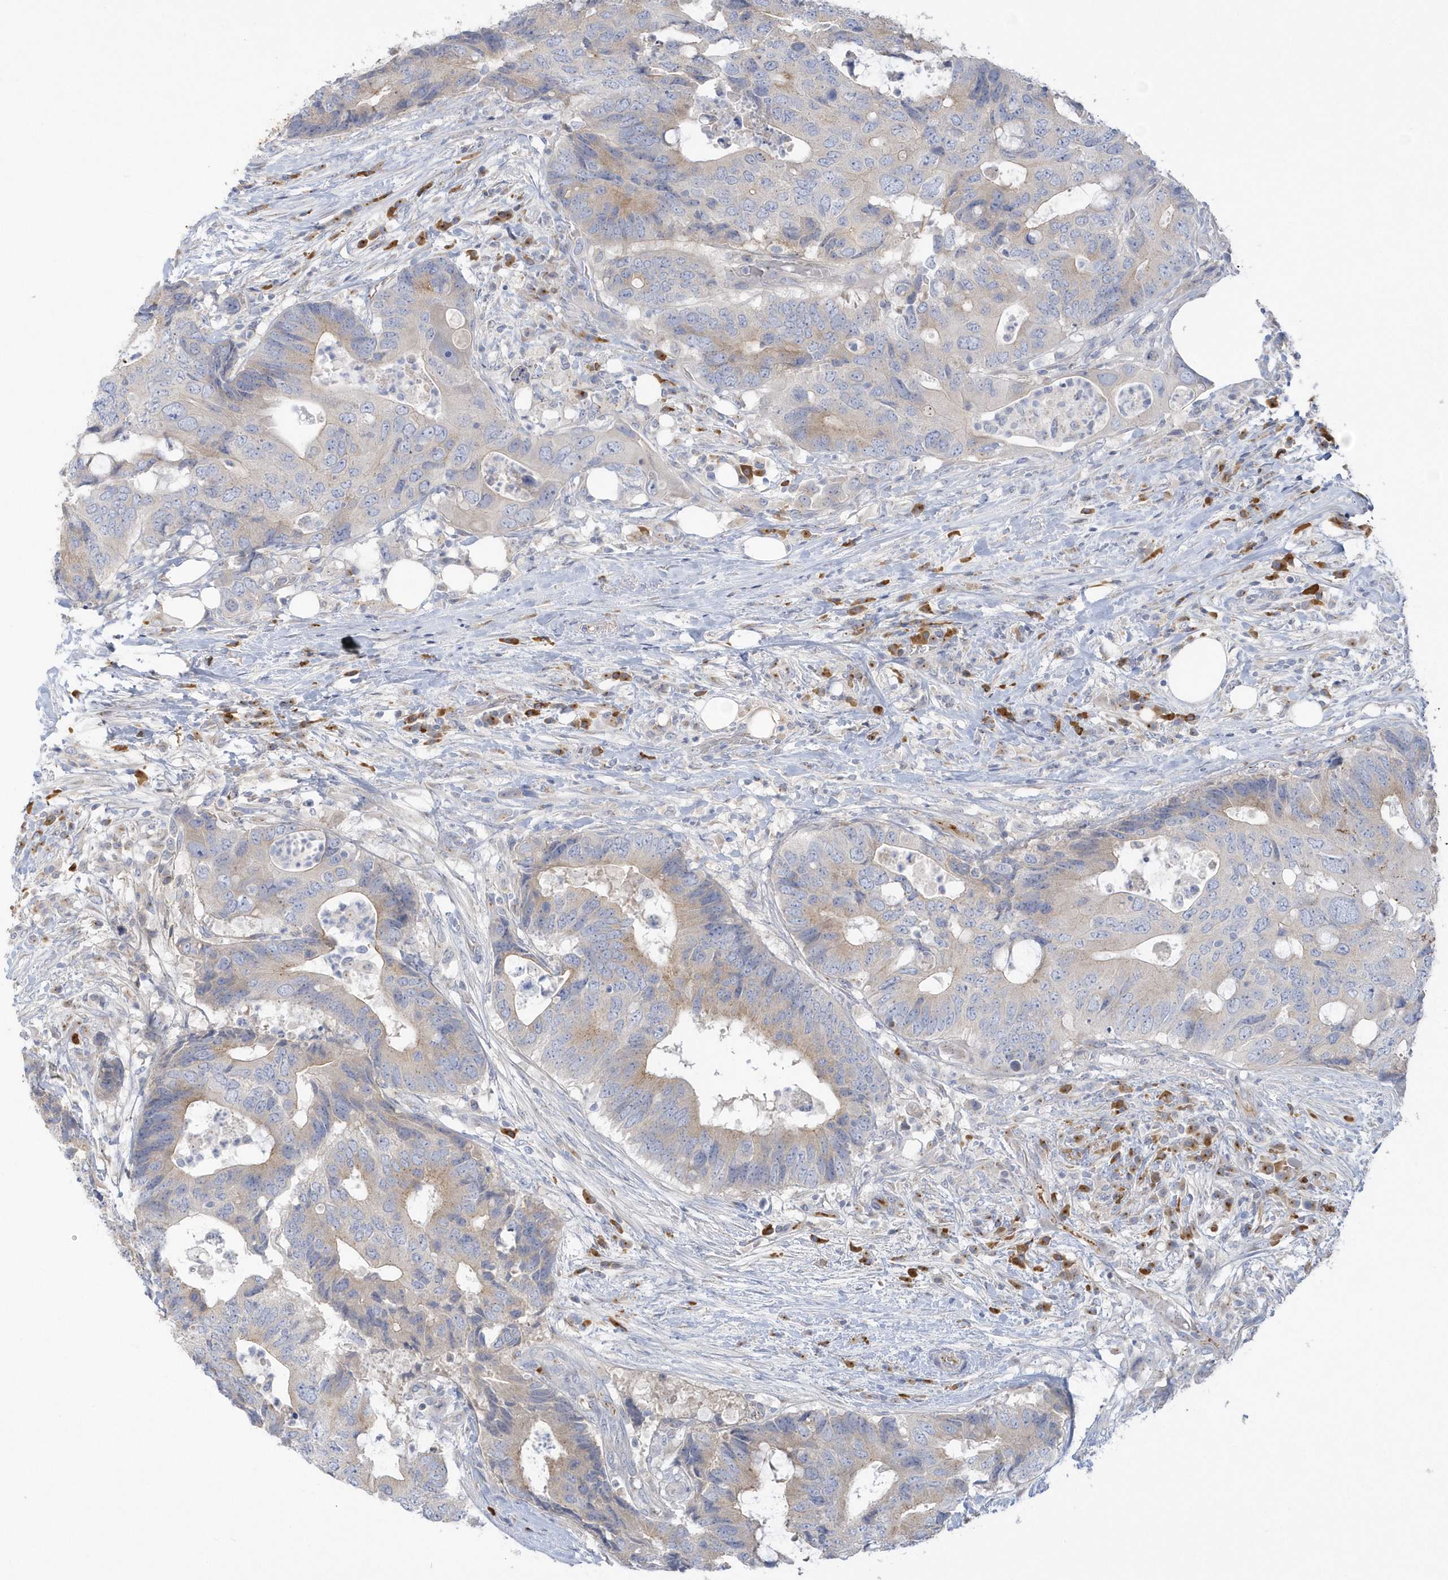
{"staining": {"intensity": "weak", "quantity": "25%-75%", "location": "cytoplasmic/membranous"}, "tissue": "colorectal cancer", "cell_type": "Tumor cells", "image_type": "cancer", "snomed": [{"axis": "morphology", "description": "Adenocarcinoma, NOS"}, {"axis": "topography", "description": "Colon"}], "caption": "DAB immunohistochemical staining of colorectal cancer demonstrates weak cytoplasmic/membranous protein expression in about 25%-75% of tumor cells.", "gene": "SEMA3D", "patient": {"sex": "male", "age": 71}}